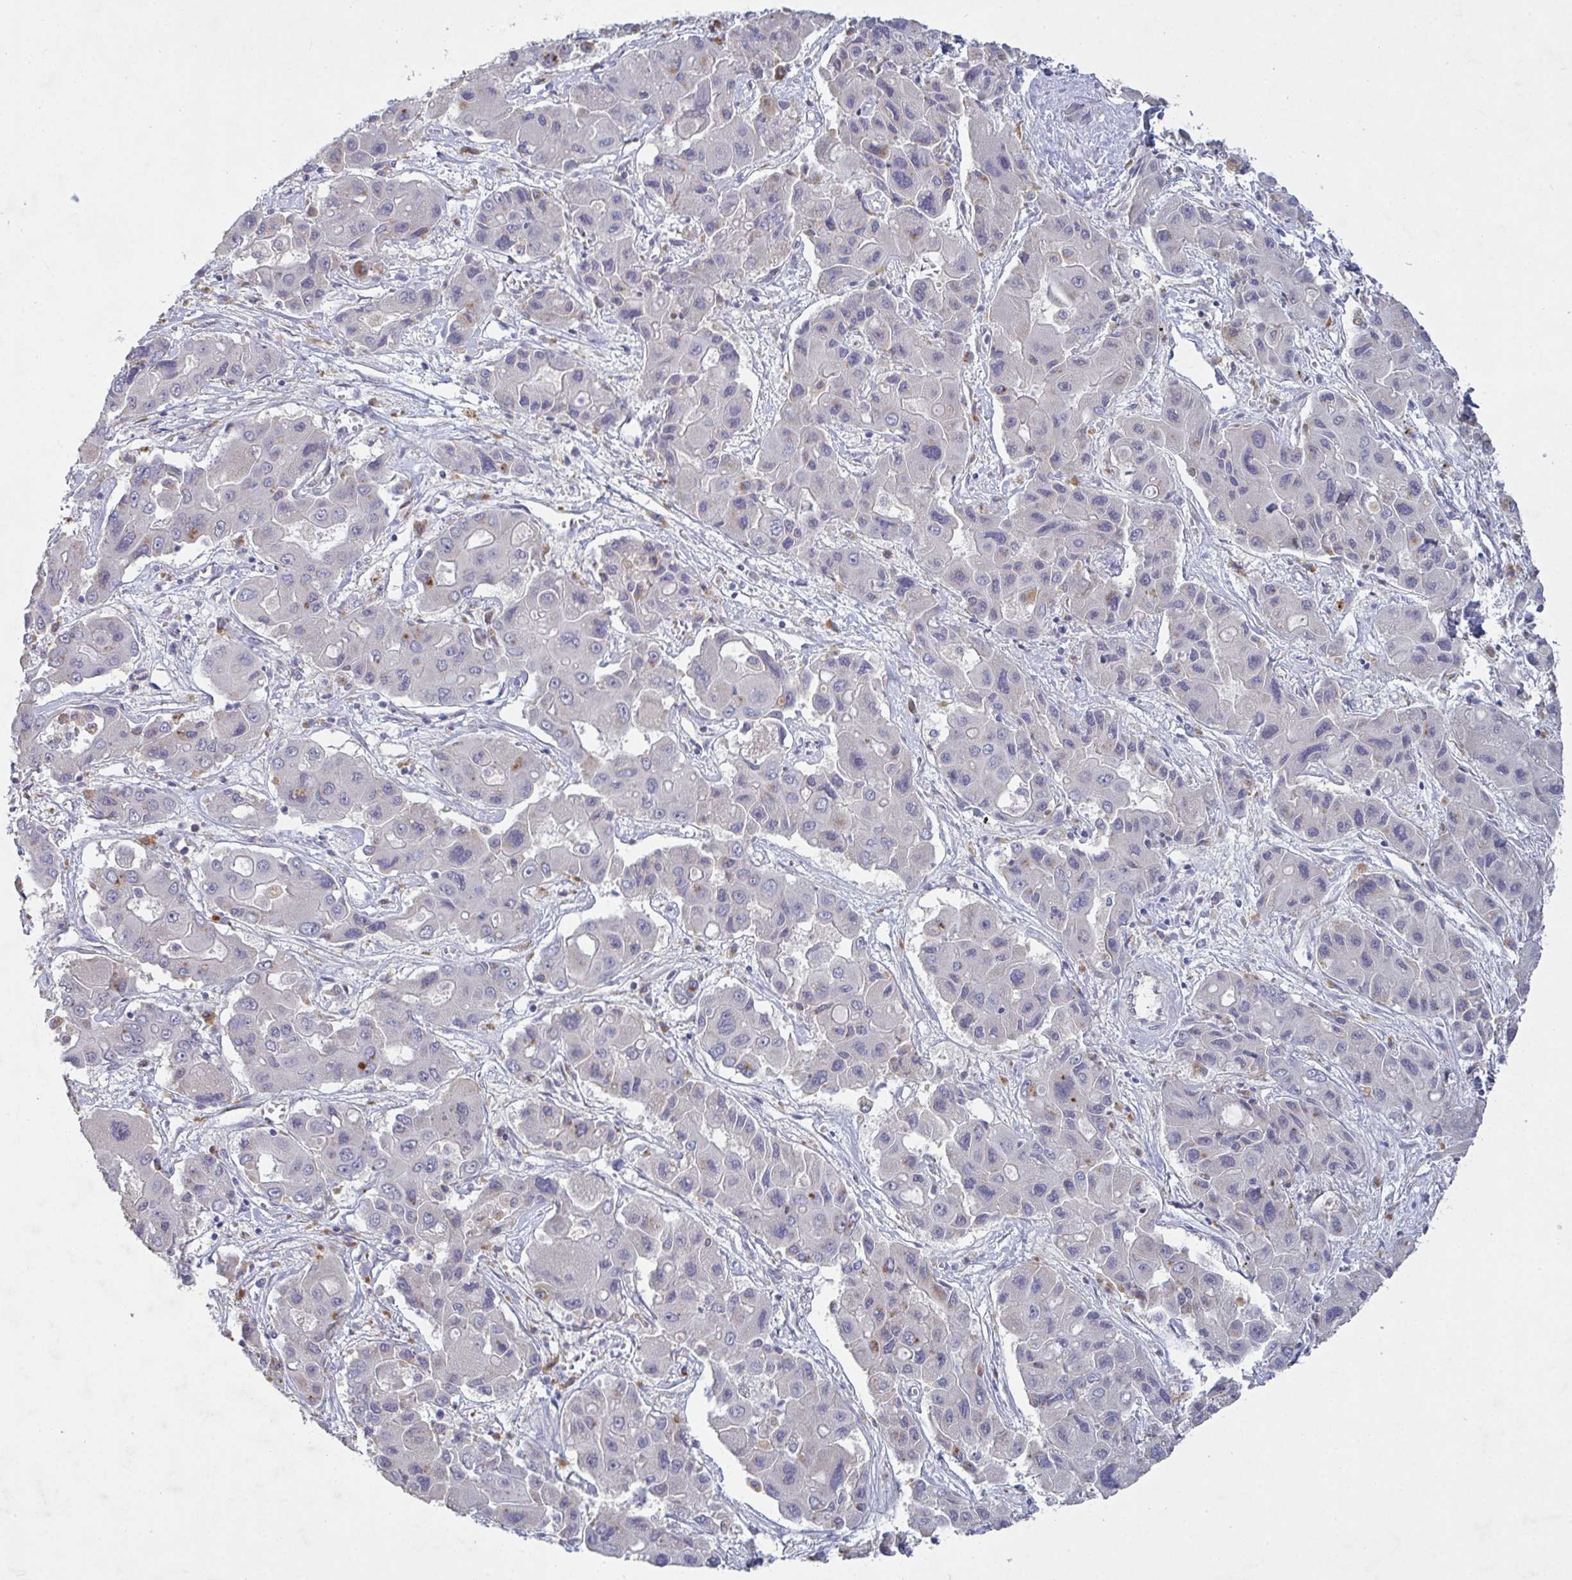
{"staining": {"intensity": "negative", "quantity": "none", "location": "none"}, "tissue": "liver cancer", "cell_type": "Tumor cells", "image_type": "cancer", "snomed": [{"axis": "morphology", "description": "Cholangiocarcinoma"}, {"axis": "topography", "description": "Liver"}], "caption": "Immunohistochemical staining of human liver cancer demonstrates no significant staining in tumor cells.", "gene": "GALNT13", "patient": {"sex": "male", "age": 67}}